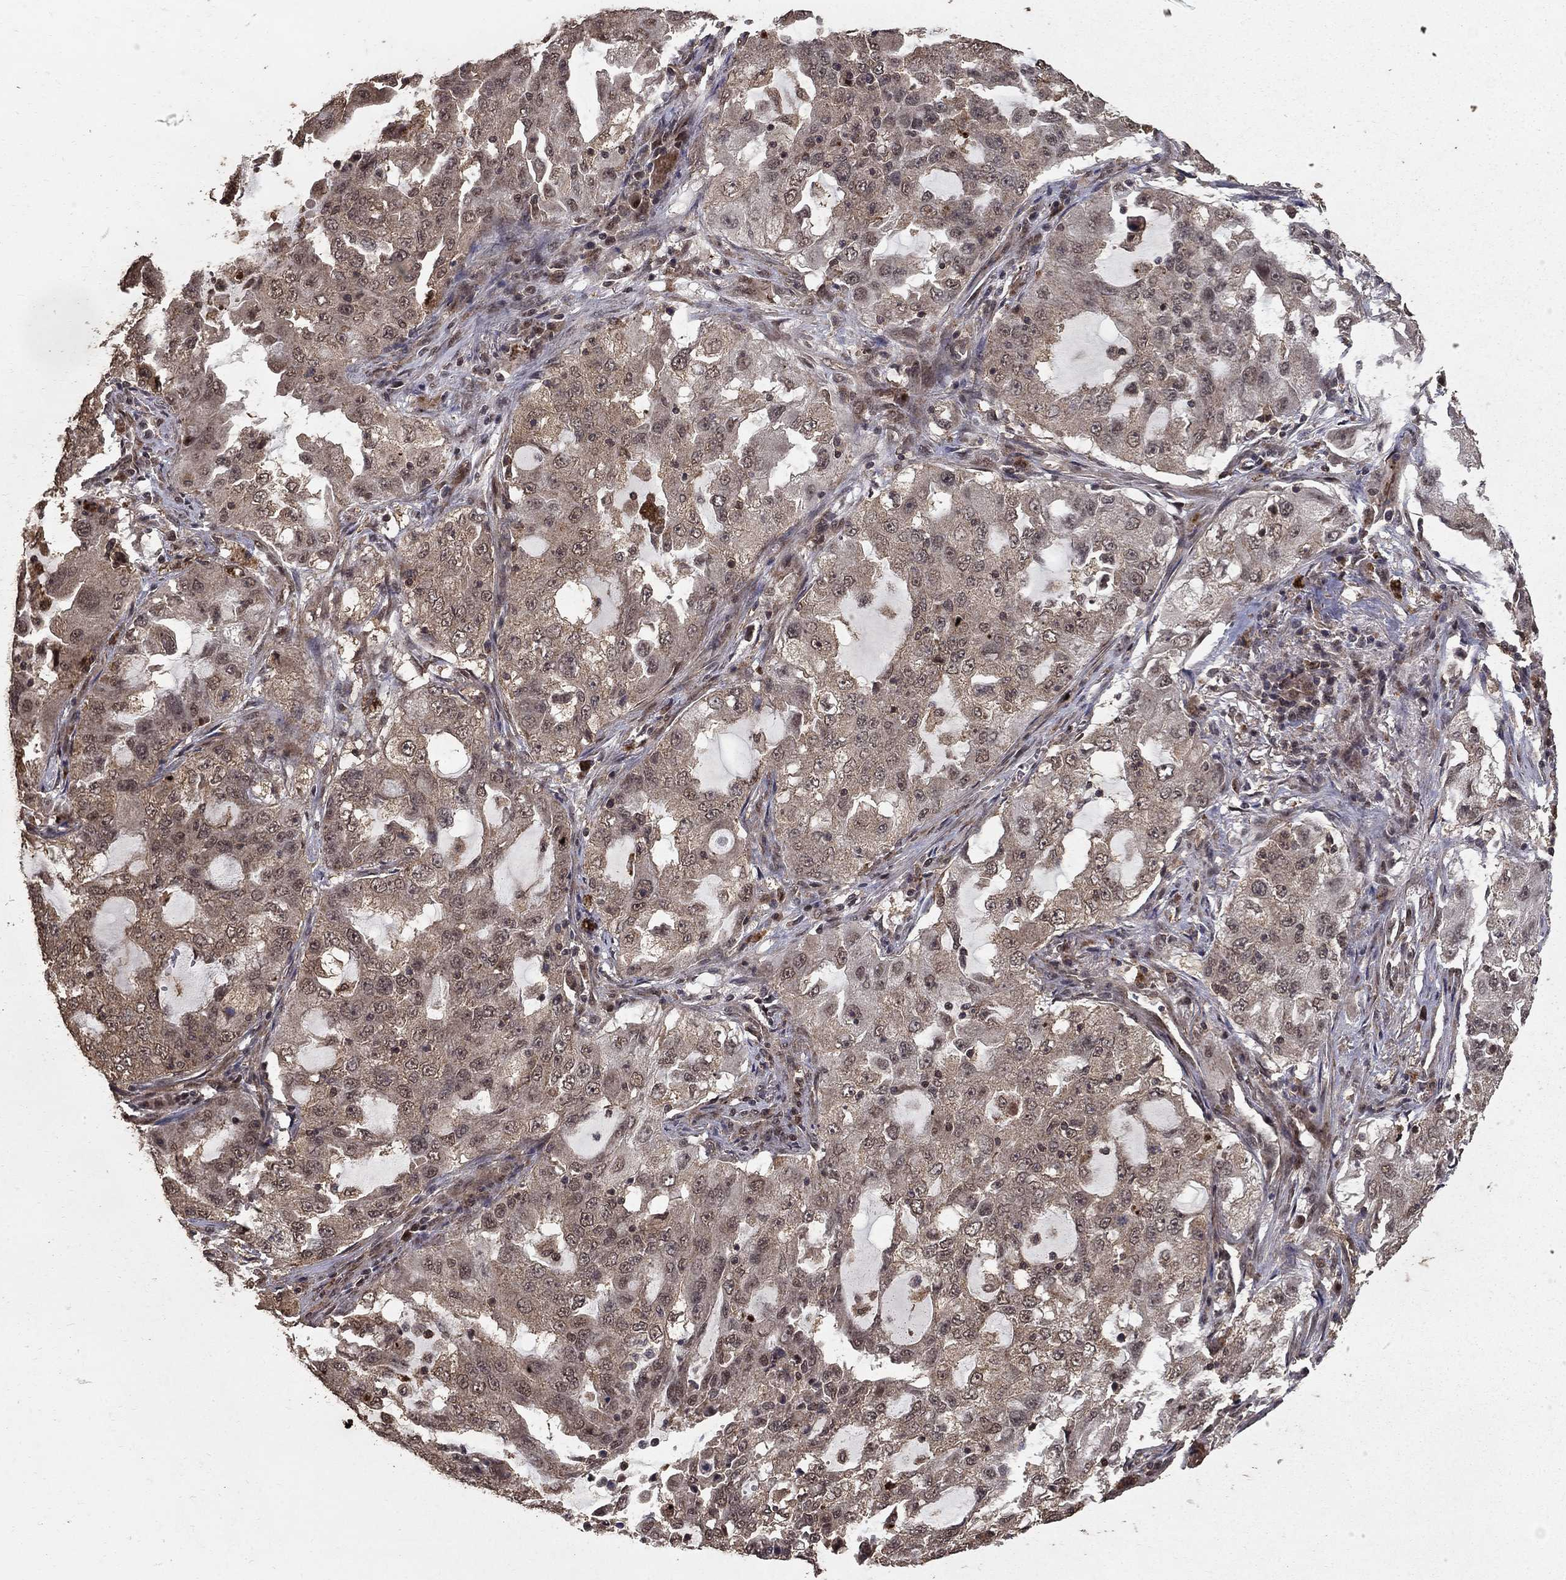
{"staining": {"intensity": "weak", "quantity": "25%-75%", "location": "cytoplasmic/membranous"}, "tissue": "lung cancer", "cell_type": "Tumor cells", "image_type": "cancer", "snomed": [{"axis": "morphology", "description": "Adenocarcinoma, NOS"}, {"axis": "topography", "description": "Lung"}], "caption": "Weak cytoplasmic/membranous expression is appreciated in about 25%-75% of tumor cells in lung cancer.", "gene": "PRDM1", "patient": {"sex": "female", "age": 61}}